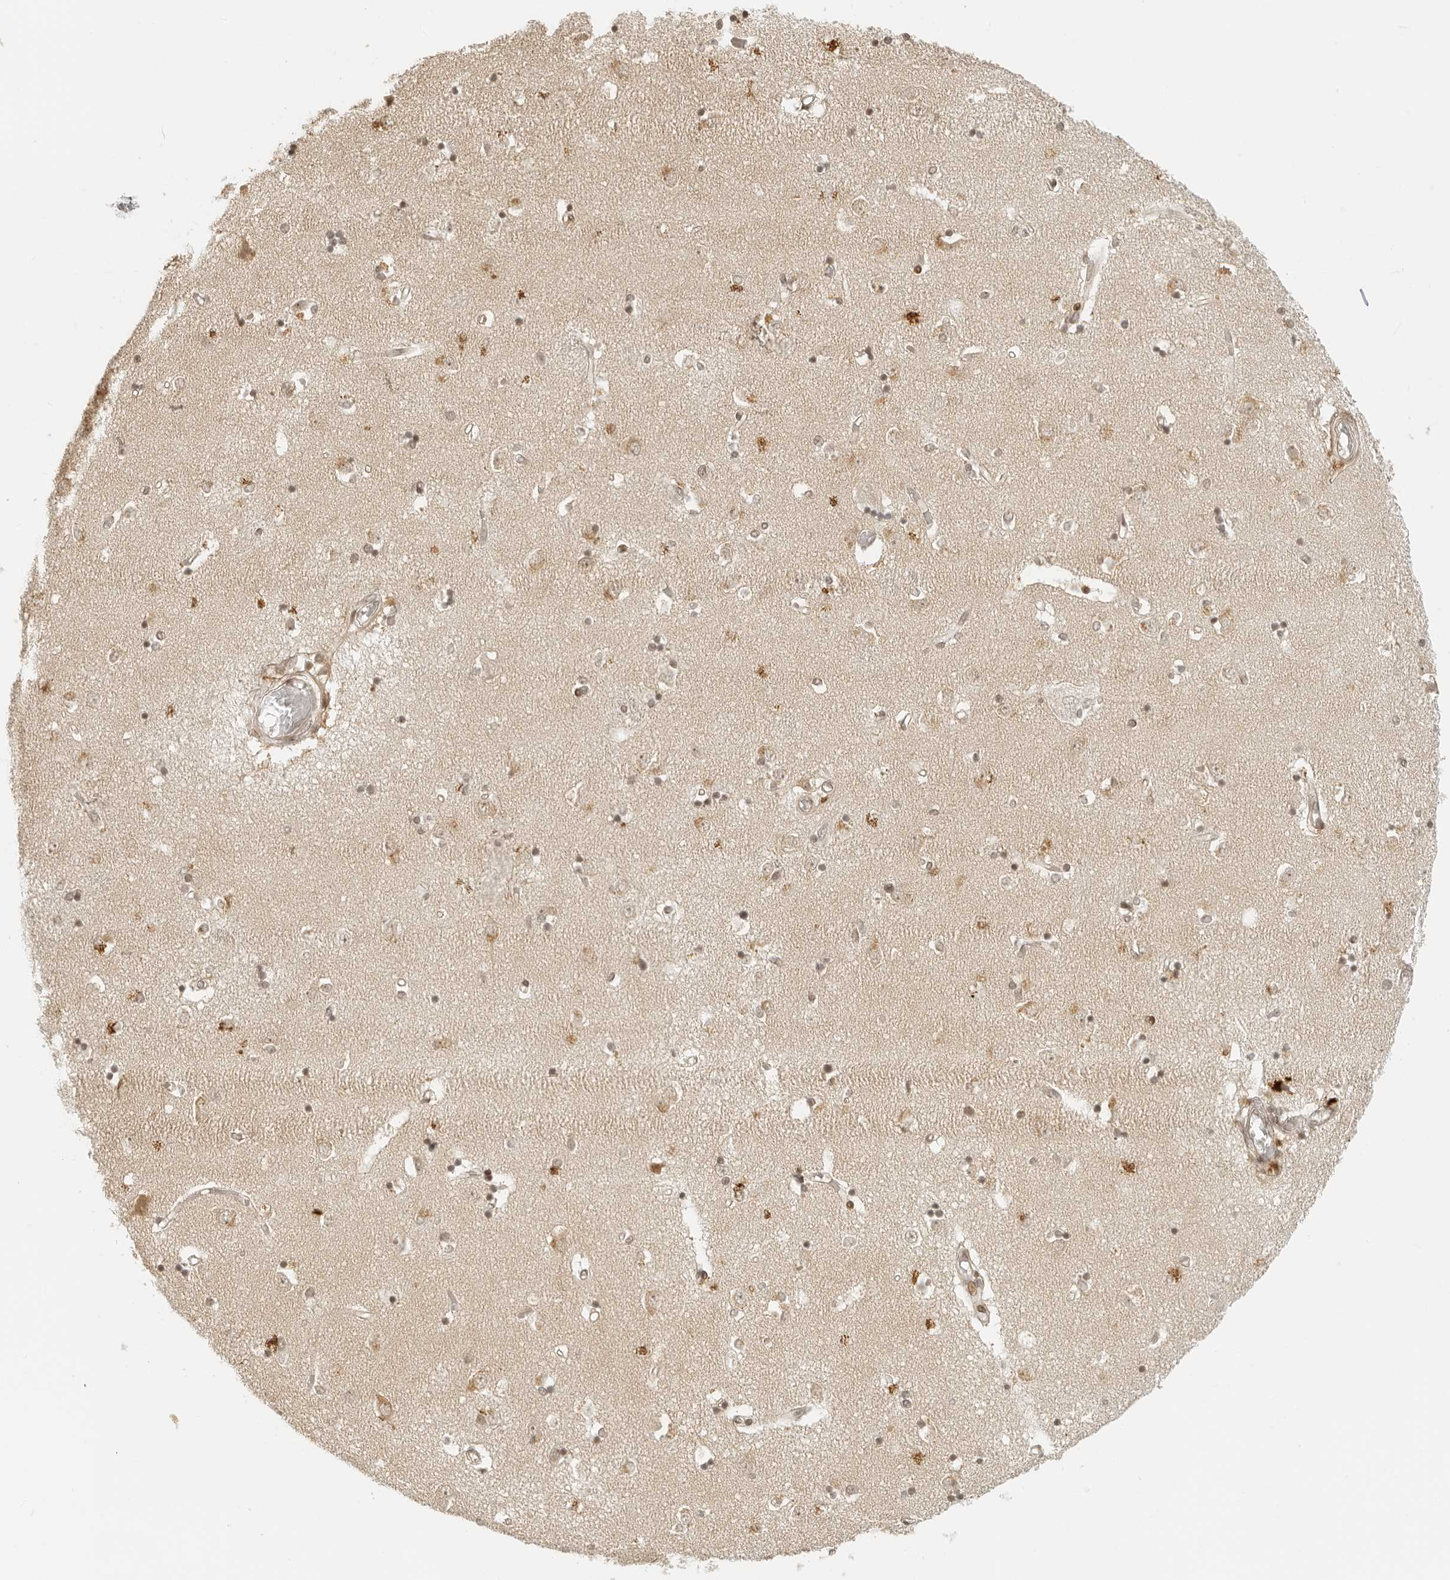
{"staining": {"intensity": "moderate", "quantity": ">75%", "location": "nuclear"}, "tissue": "caudate", "cell_type": "Glial cells", "image_type": "normal", "snomed": [{"axis": "morphology", "description": "Normal tissue, NOS"}, {"axis": "topography", "description": "Lateral ventricle wall"}], "caption": "The image demonstrates staining of benign caudate, revealing moderate nuclear protein expression (brown color) within glial cells. The protein of interest is stained brown, and the nuclei are stained in blue (DAB (3,3'-diaminobenzidine) IHC with brightfield microscopy, high magnification).", "gene": "ZNF407", "patient": {"sex": "male", "age": 45}}